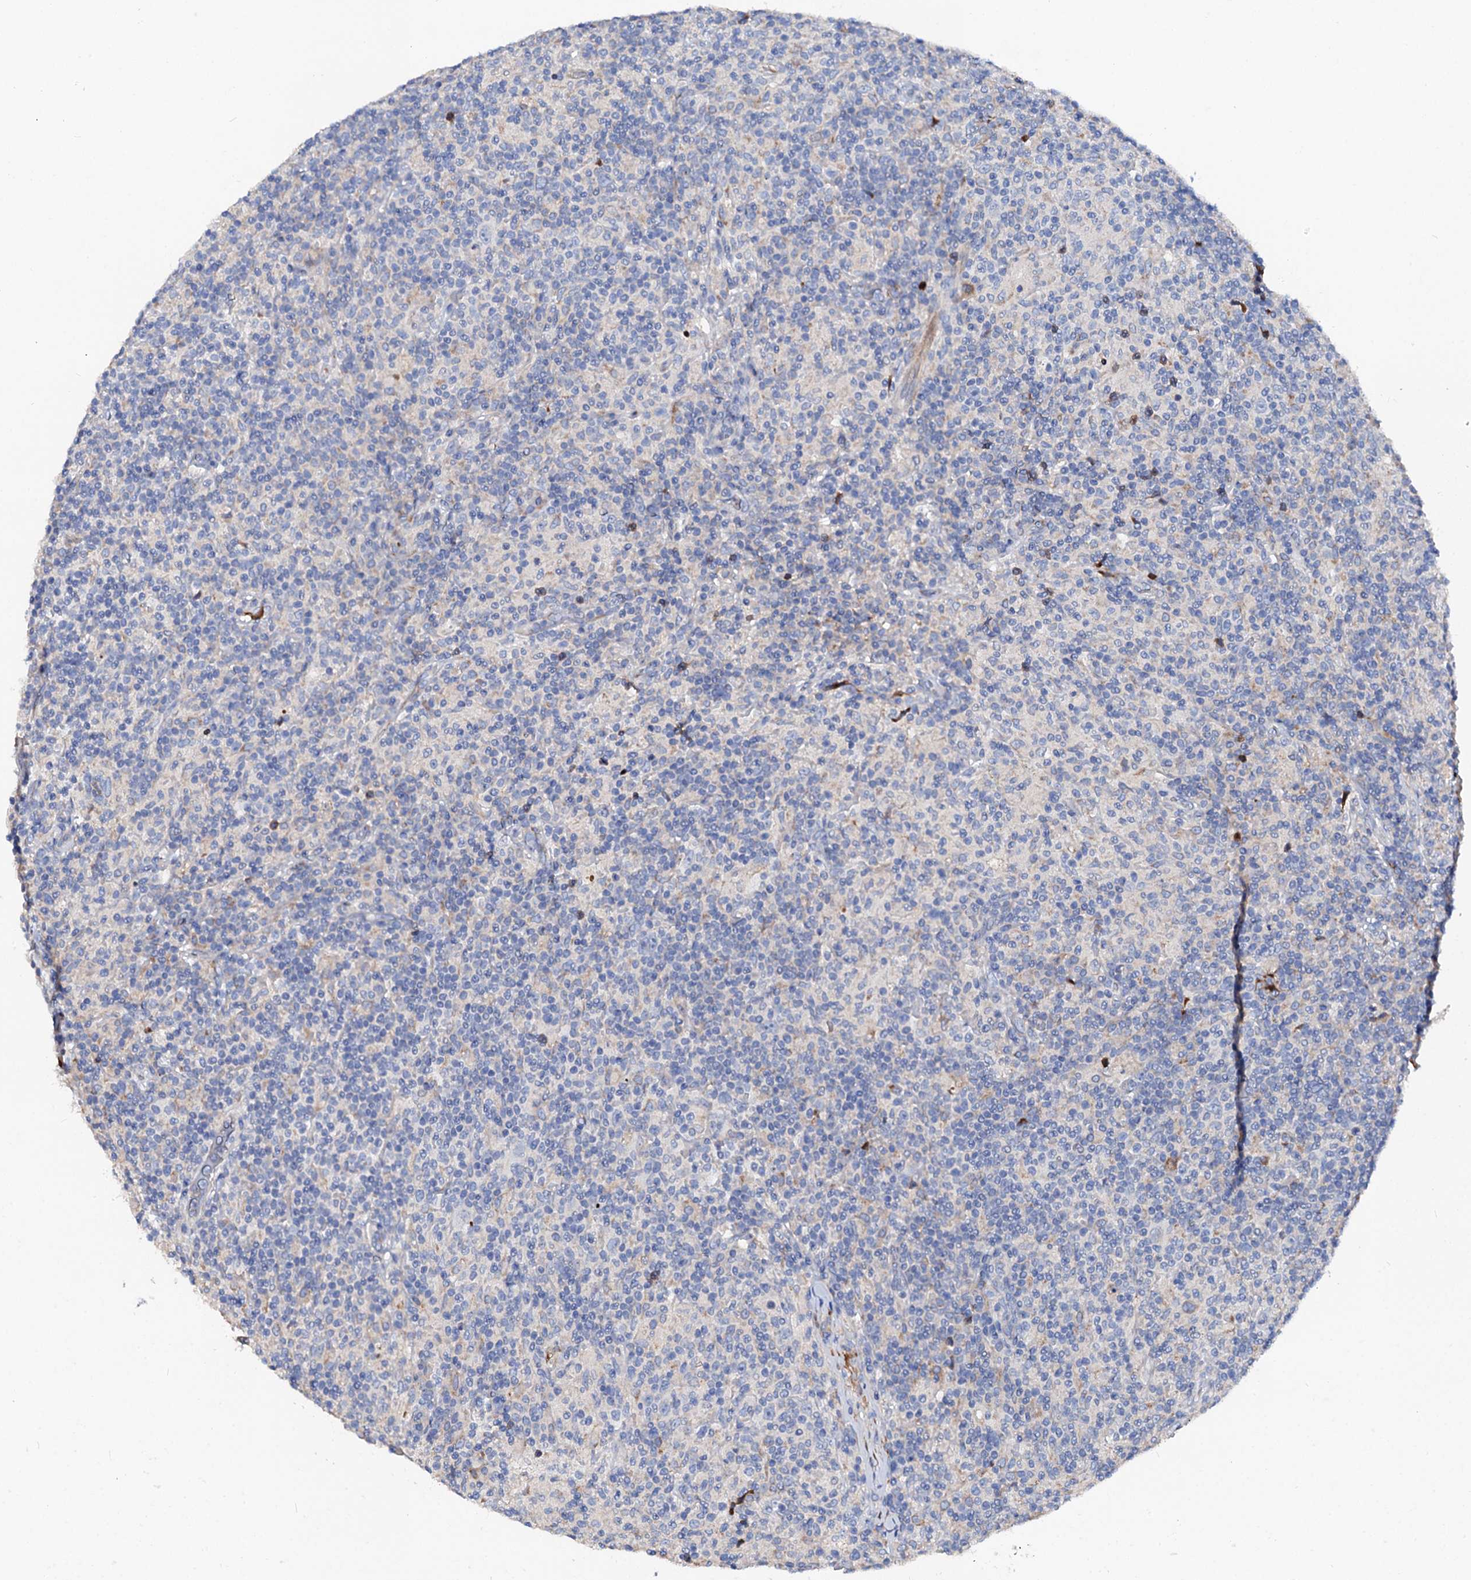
{"staining": {"intensity": "negative", "quantity": "none", "location": "none"}, "tissue": "lymphoma", "cell_type": "Tumor cells", "image_type": "cancer", "snomed": [{"axis": "morphology", "description": "Hodgkin's disease, NOS"}, {"axis": "topography", "description": "Lymph node"}], "caption": "IHC photomicrograph of neoplastic tissue: lymphoma stained with DAB shows no significant protein positivity in tumor cells. (DAB immunohistochemistry (IHC) with hematoxylin counter stain).", "gene": "SLC10A7", "patient": {"sex": "male", "age": 70}}